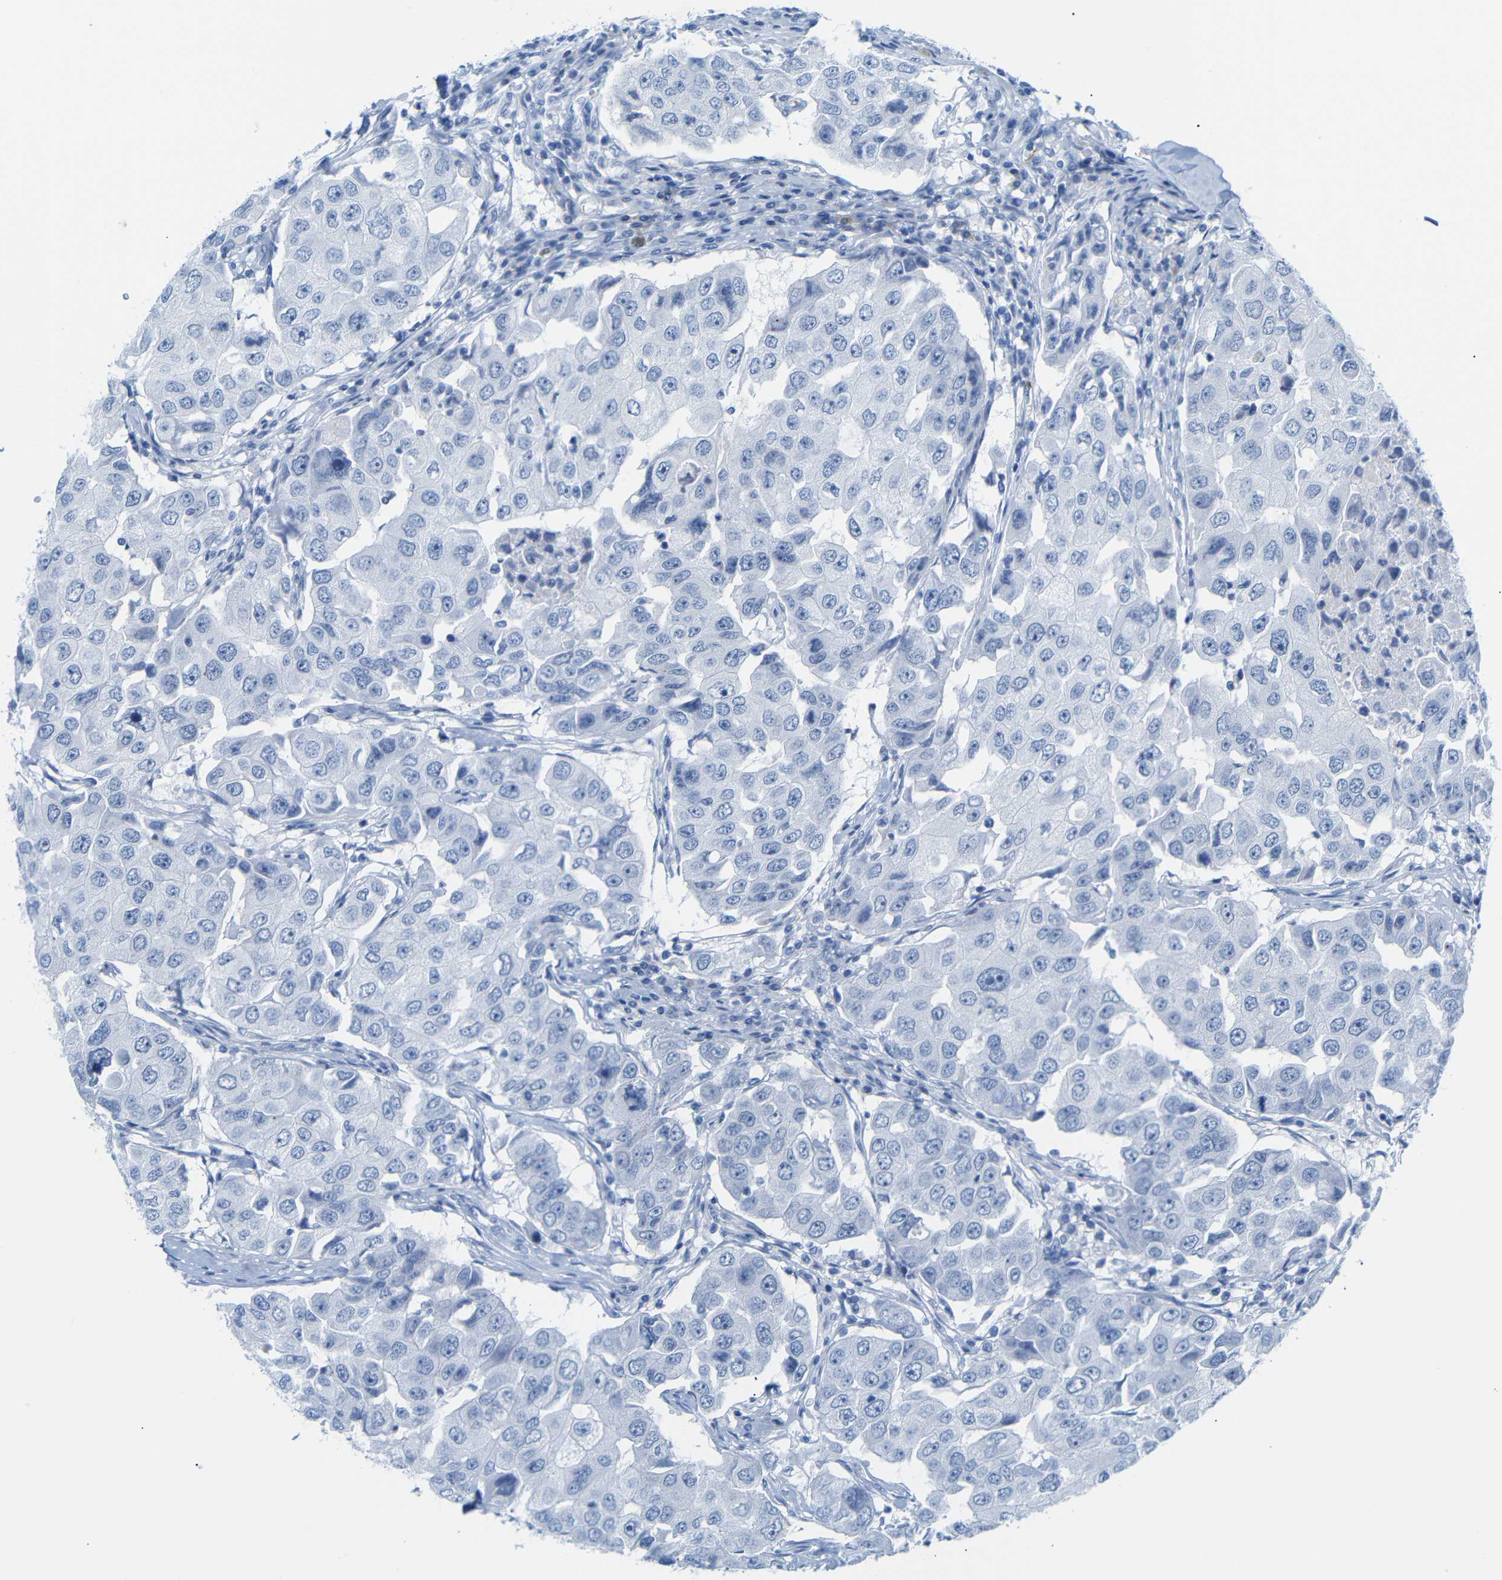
{"staining": {"intensity": "negative", "quantity": "none", "location": "none"}, "tissue": "breast cancer", "cell_type": "Tumor cells", "image_type": "cancer", "snomed": [{"axis": "morphology", "description": "Duct carcinoma"}, {"axis": "topography", "description": "Breast"}], "caption": "Micrograph shows no protein staining in tumor cells of breast infiltrating ductal carcinoma tissue. The staining was performed using DAB to visualize the protein expression in brown, while the nuclei were stained in blue with hematoxylin (Magnification: 20x).", "gene": "ERVMER34-1", "patient": {"sex": "female", "age": 27}}